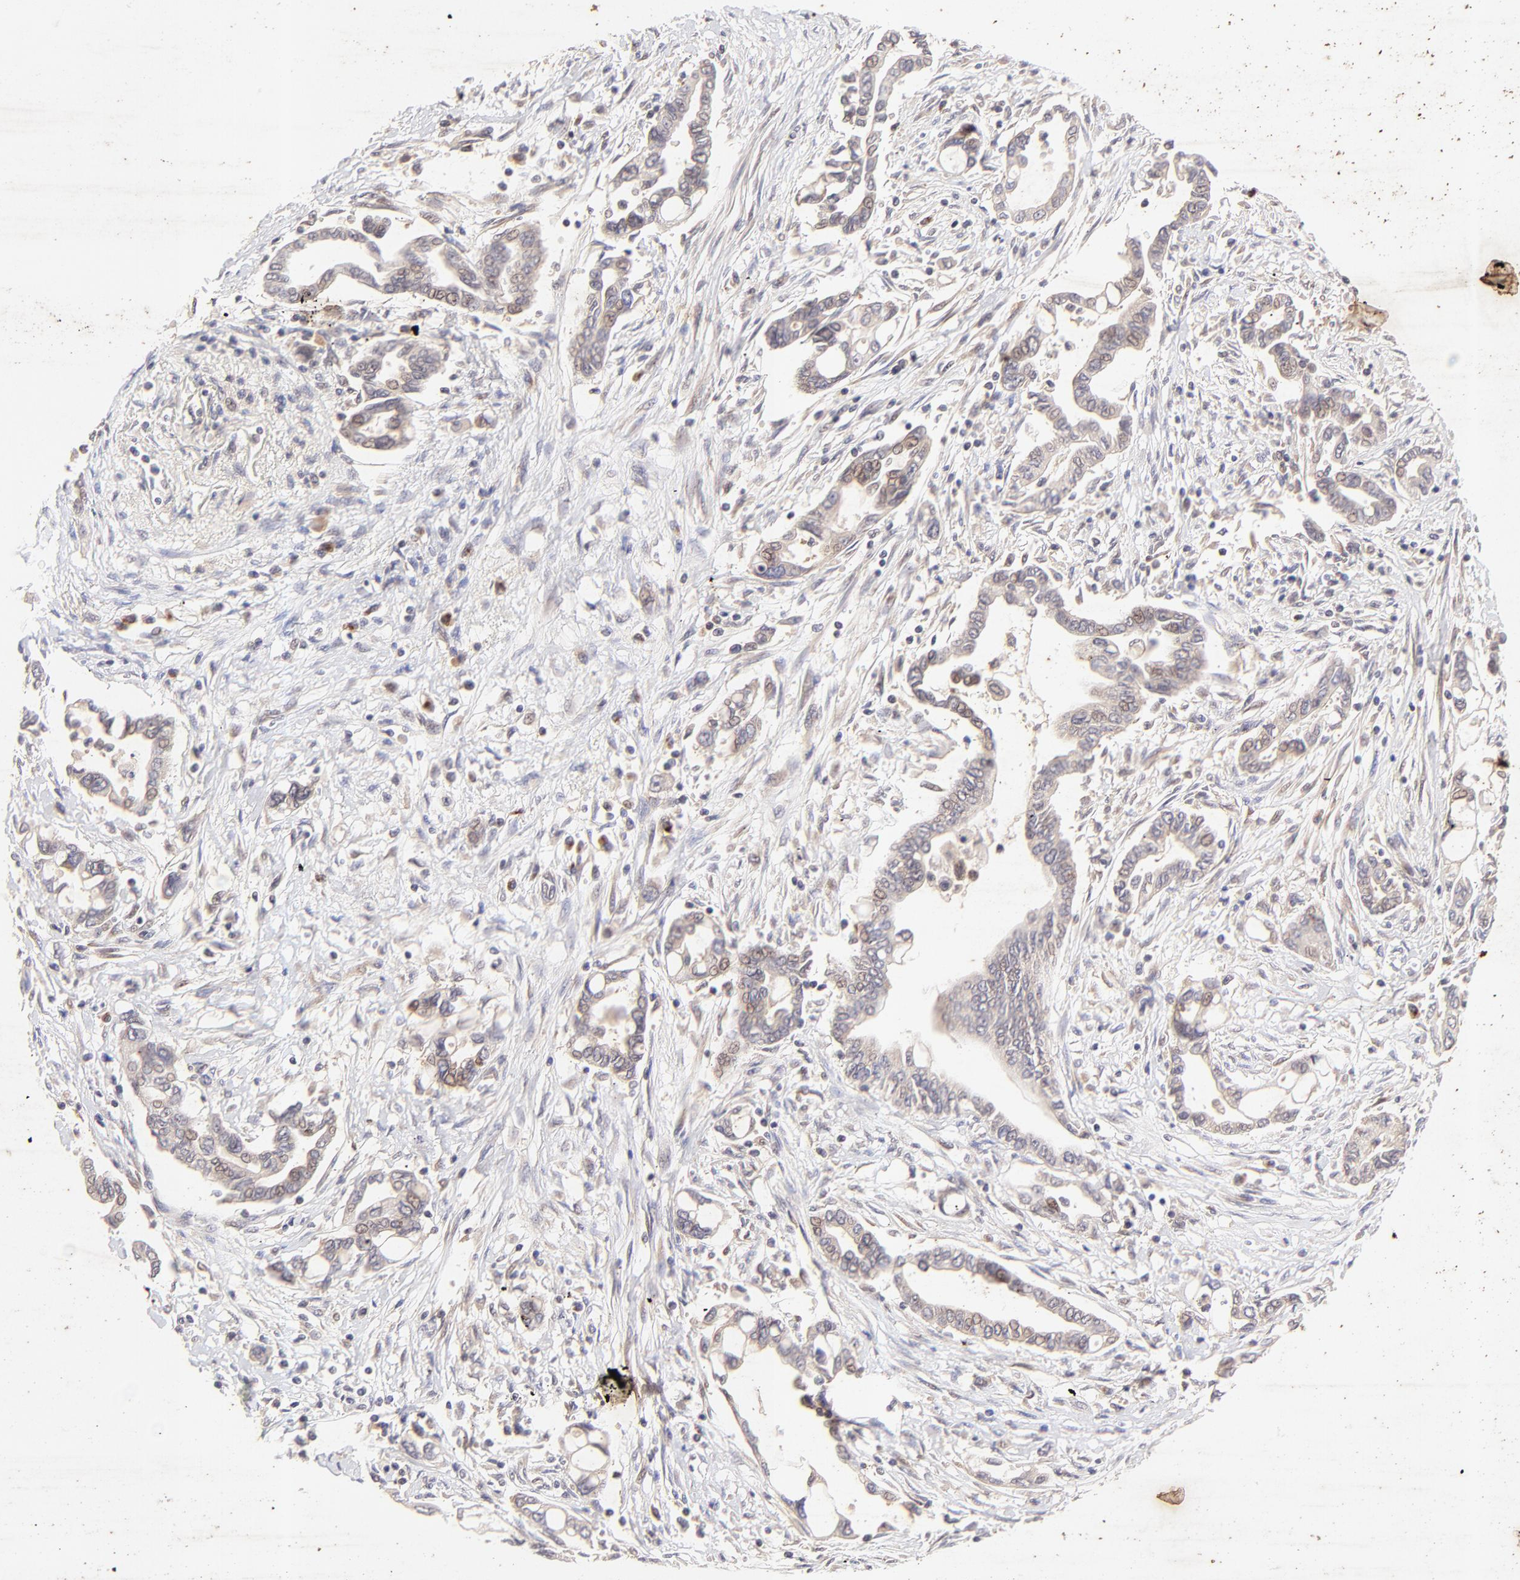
{"staining": {"intensity": "weak", "quantity": ">75%", "location": "cytoplasmic/membranous,nuclear"}, "tissue": "pancreatic cancer", "cell_type": "Tumor cells", "image_type": "cancer", "snomed": [{"axis": "morphology", "description": "Adenocarcinoma, NOS"}, {"axis": "topography", "description": "Pancreas"}], "caption": "The image reveals a brown stain indicating the presence of a protein in the cytoplasmic/membranous and nuclear of tumor cells in pancreatic adenocarcinoma.", "gene": "TNRC6B", "patient": {"sex": "female", "age": 57}}